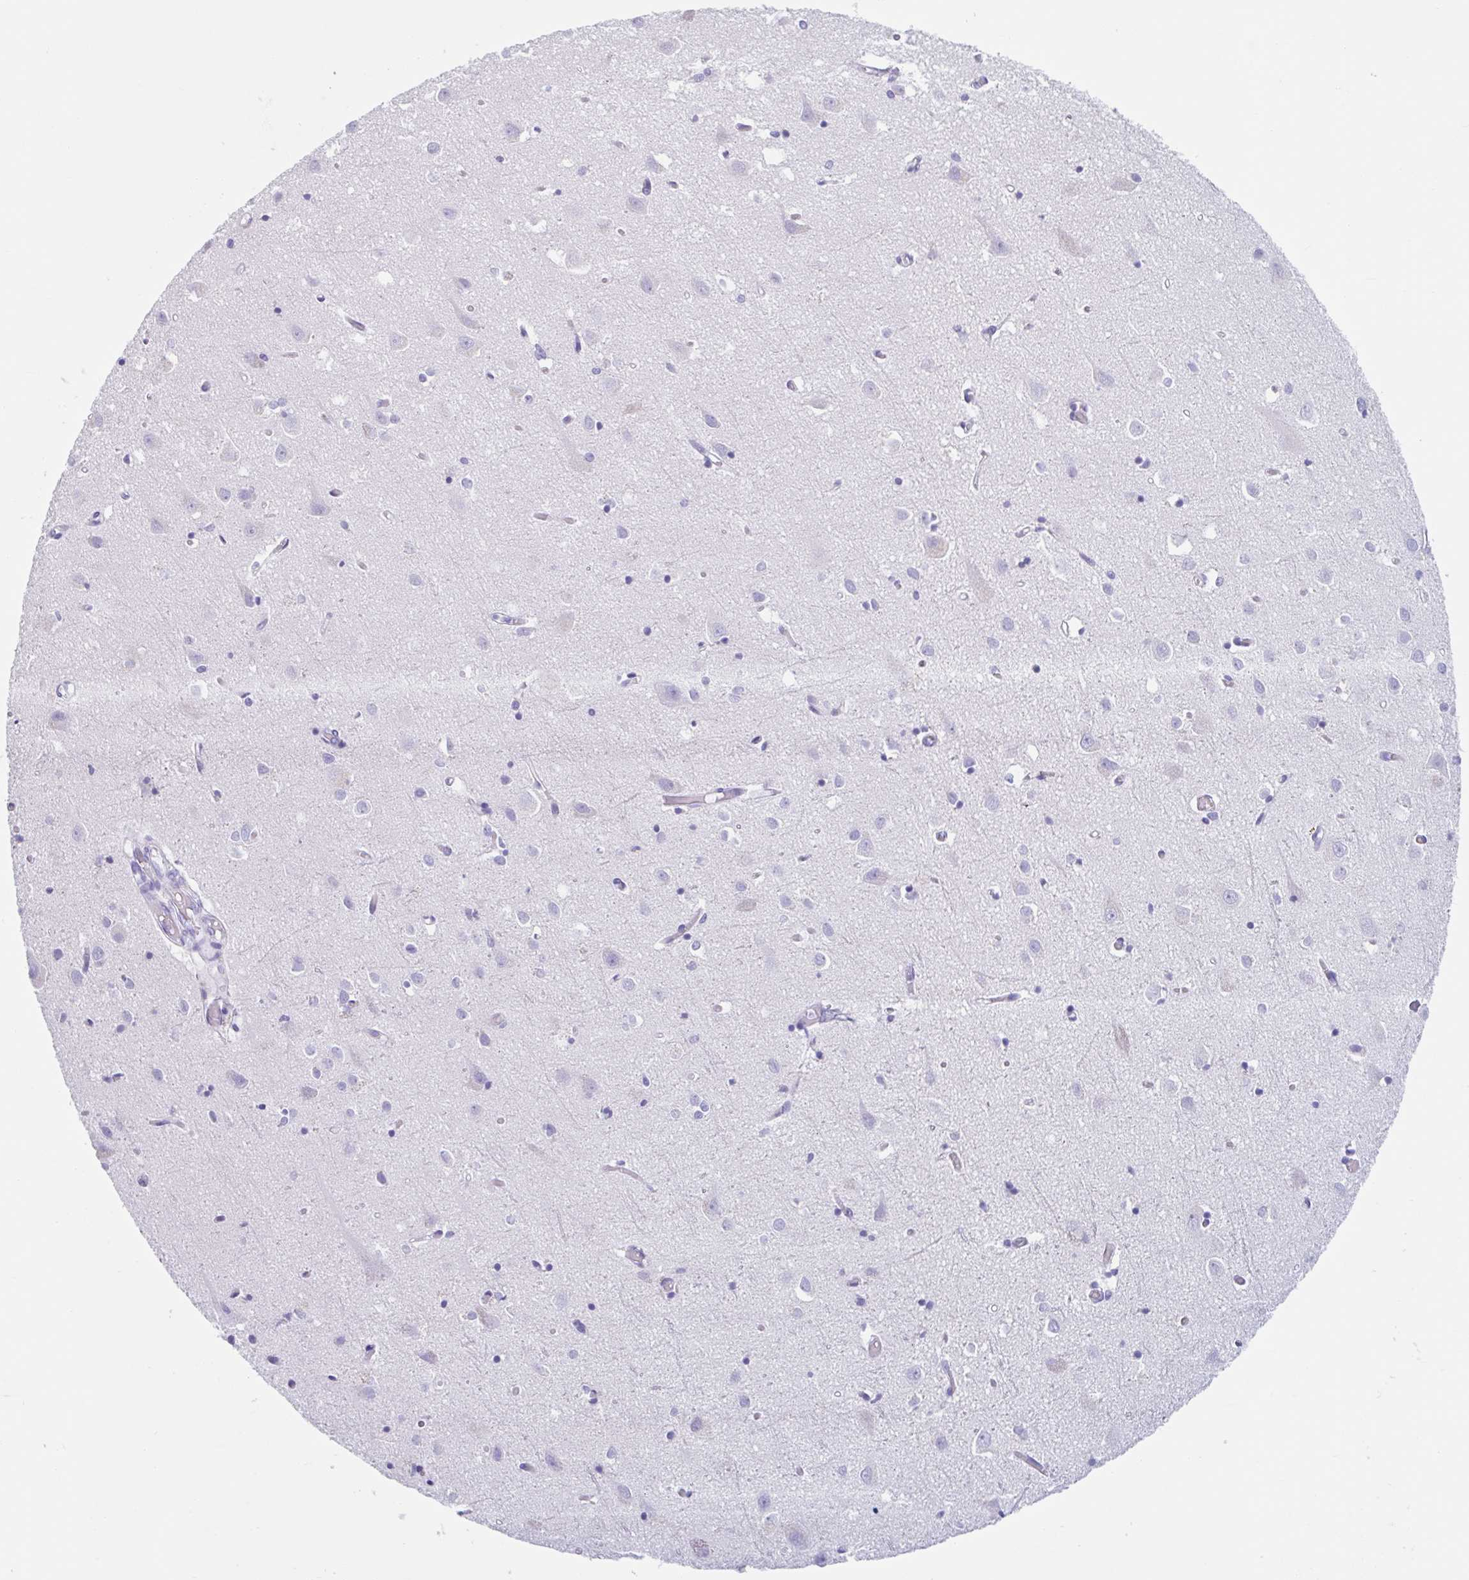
{"staining": {"intensity": "negative", "quantity": "none", "location": "none"}, "tissue": "cerebral cortex", "cell_type": "Endothelial cells", "image_type": "normal", "snomed": [{"axis": "morphology", "description": "Normal tissue, NOS"}, {"axis": "topography", "description": "Cerebral cortex"}], "caption": "This is an immunohistochemistry image of normal human cerebral cortex. There is no expression in endothelial cells.", "gene": "CPTP", "patient": {"sex": "male", "age": 70}}